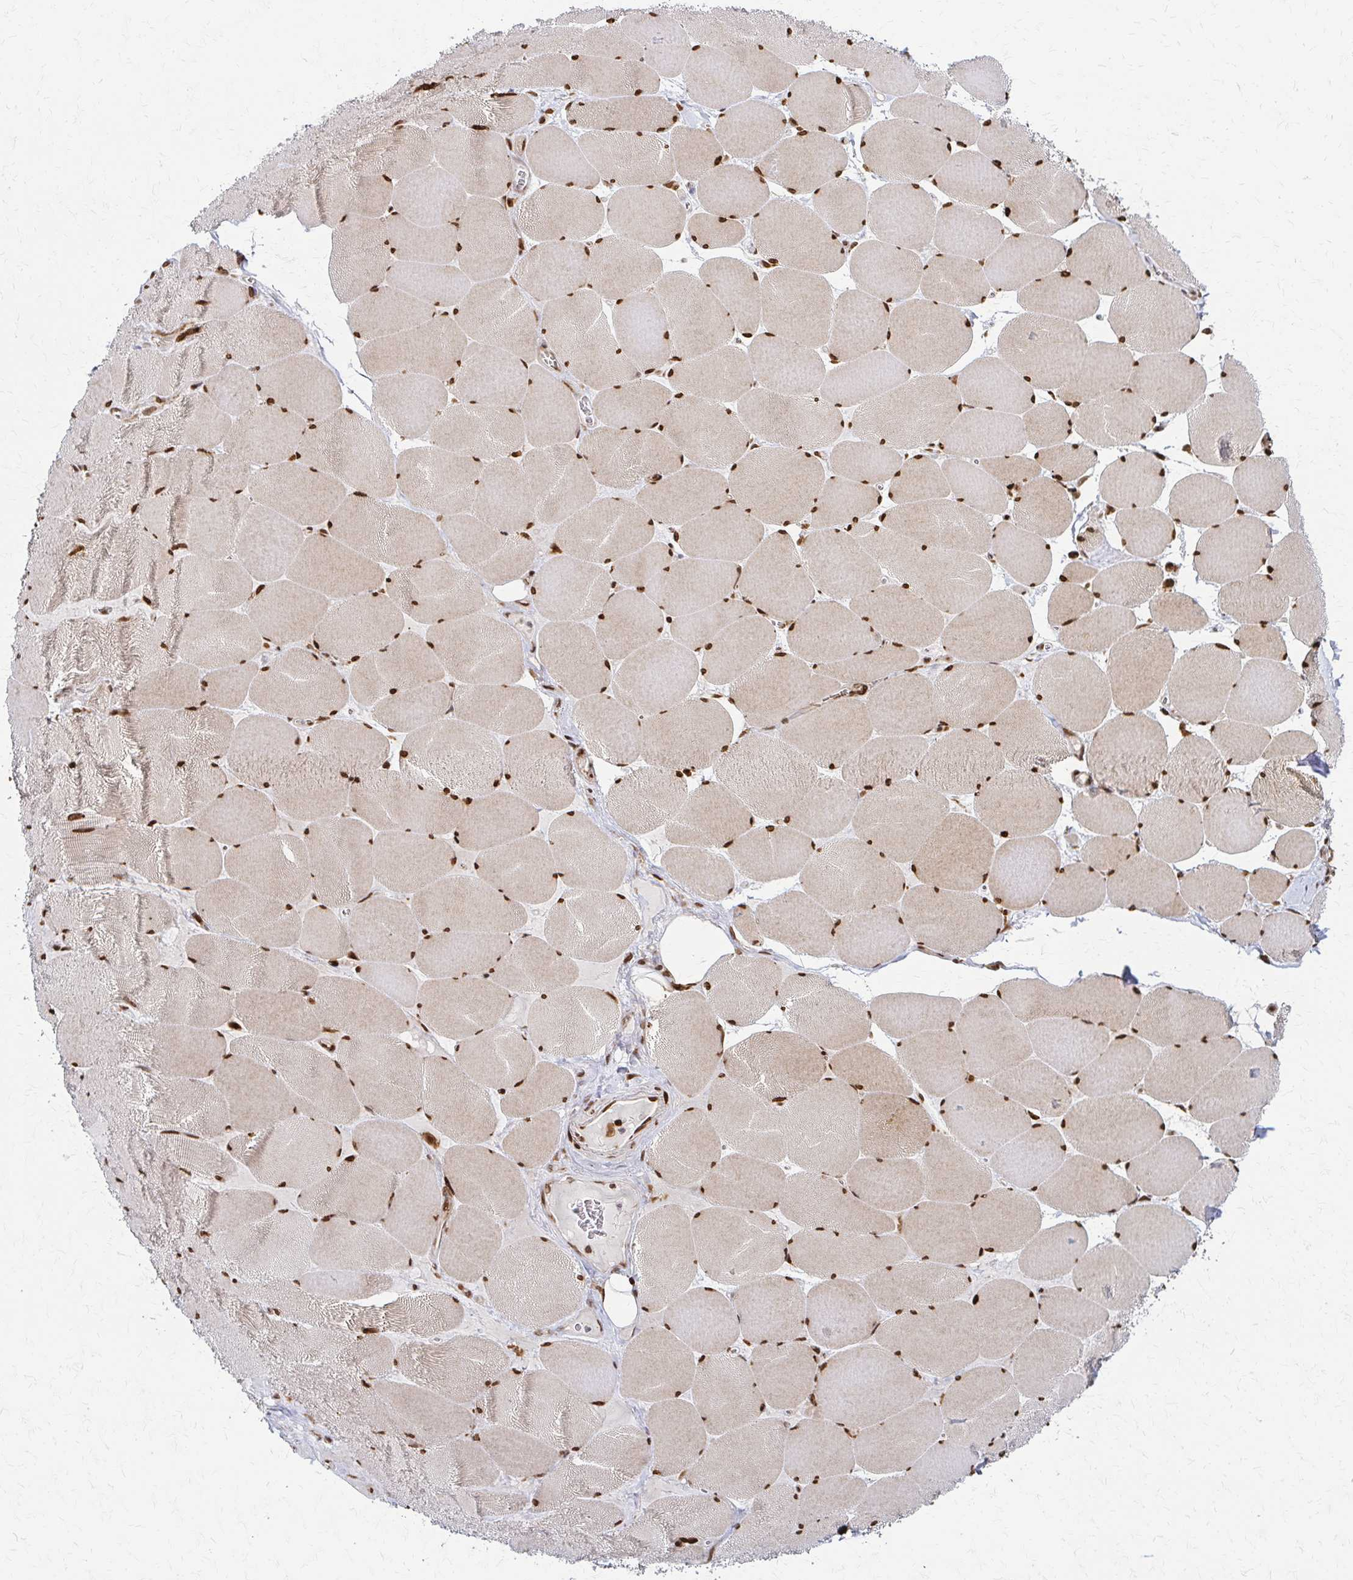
{"staining": {"intensity": "strong", "quantity": ">75%", "location": "nuclear"}, "tissue": "skeletal muscle", "cell_type": "Myocytes", "image_type": "normal", "snomed": [{"axis": "morphology", "description": "Normal tissue, NOS"}, {"axis": "topography", "description": "Skeletal muscle"}], "caption": "Immunohistochemistry of normal human skeletal muscle exhibits high levels of strong nuclear staining in approximately >75% of myocytes.", "gene": "PSMD7", "patient": {"sex": "female", "age": 75}}